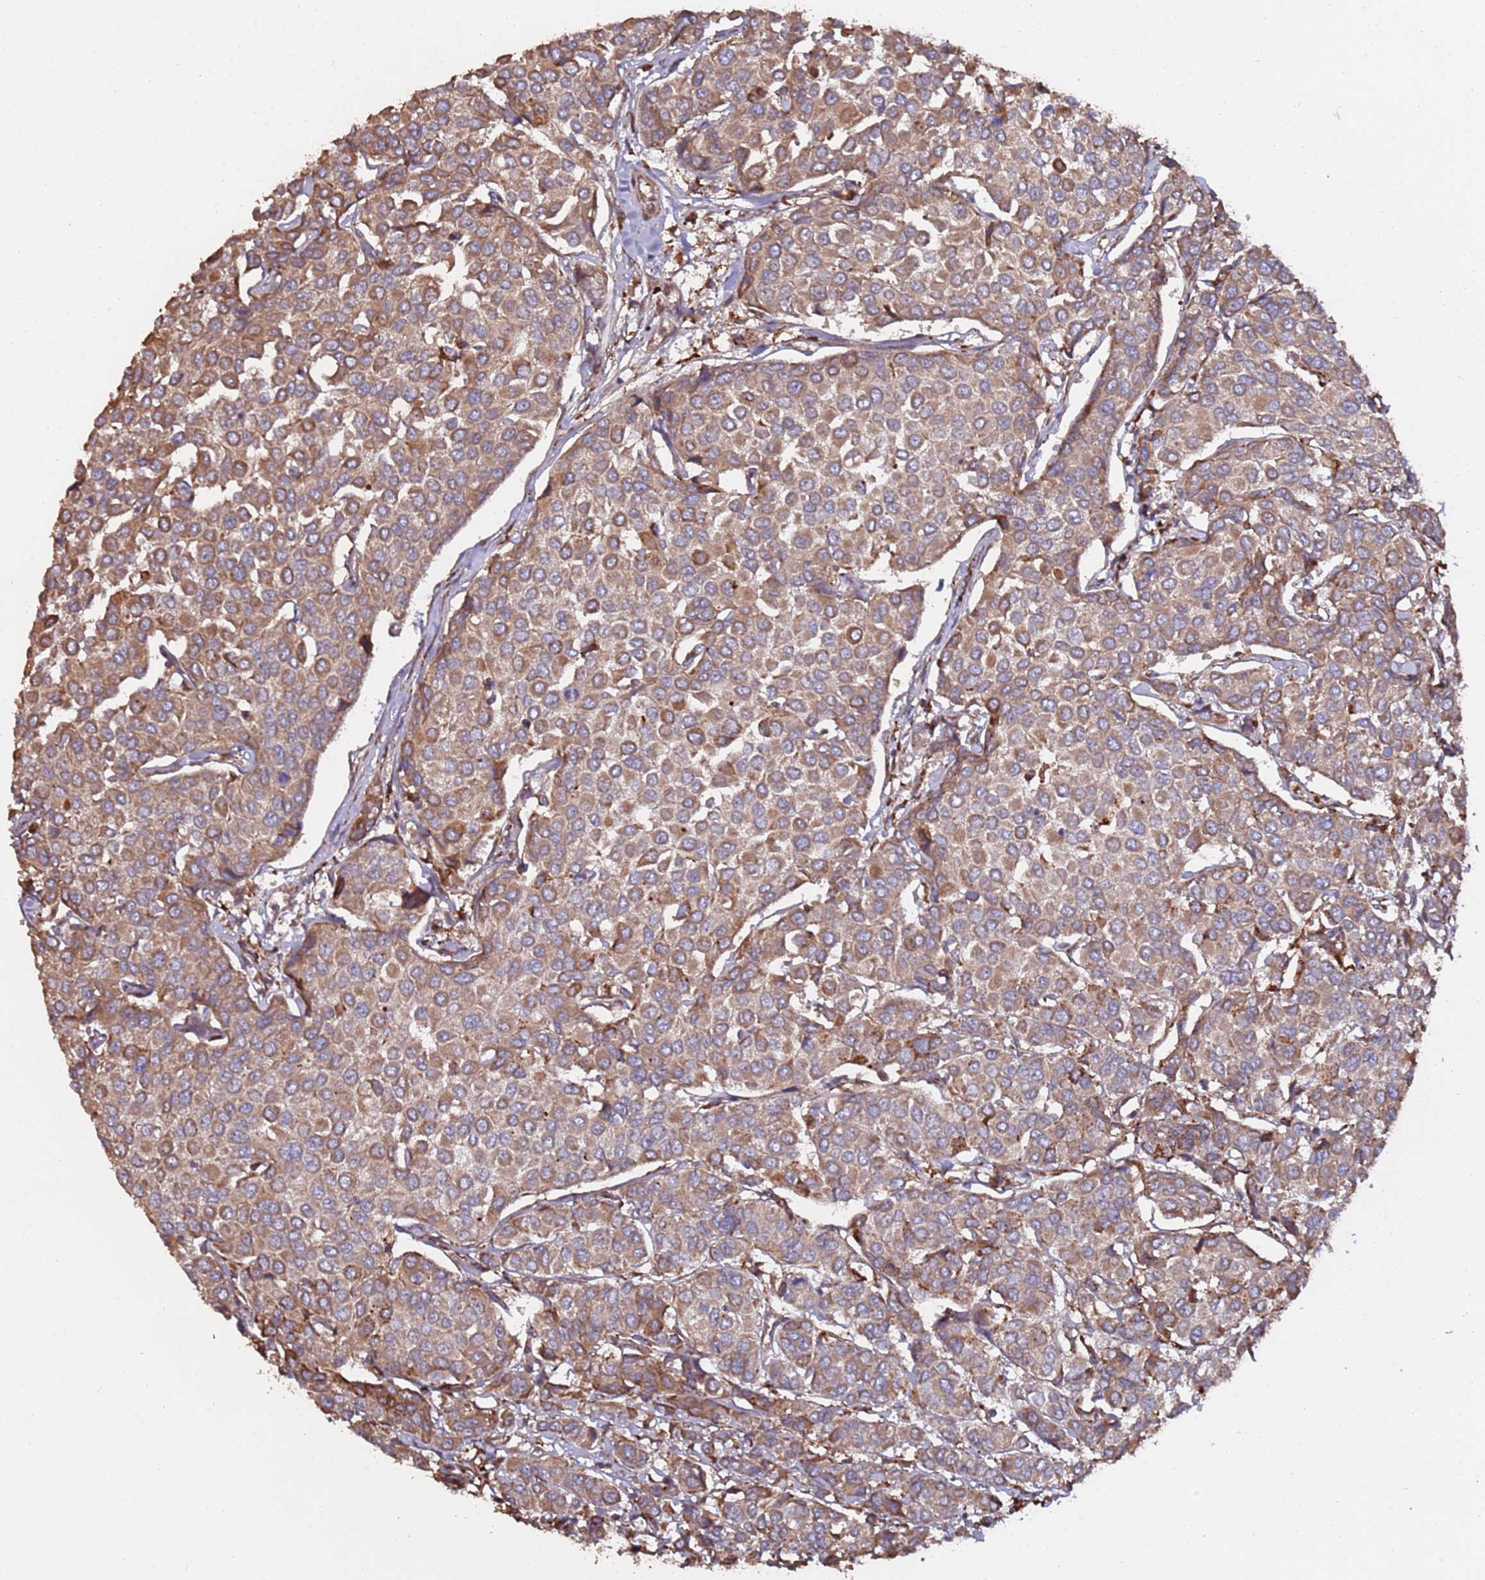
{"staining": {"intensity": "moderate", "quantity": ">75%", "location": "cytoplasmic/membranous"}, "tissue": "breast cancer", "cell_type": "Tumor cells", "image_type": "cancer", "snomed": [{"axis": "morphology", "description": "Duct carcinoma"}, {"axis": "topography", "description": "Breast"}], "caption": "A brown stain highlights moderate cytoplasmic/membranous positivity of a protein in human breast intraductal carcinoma tumor cells. The staining was performed using DAB (3,3'-diaminobenzidine) to visualize the protein expression in brown, while the nuclei were stained in blue with hematoxylin (Magnification: 20x).", "gene": "LACC1", "patient": {"sex": "female", "age": 55}}